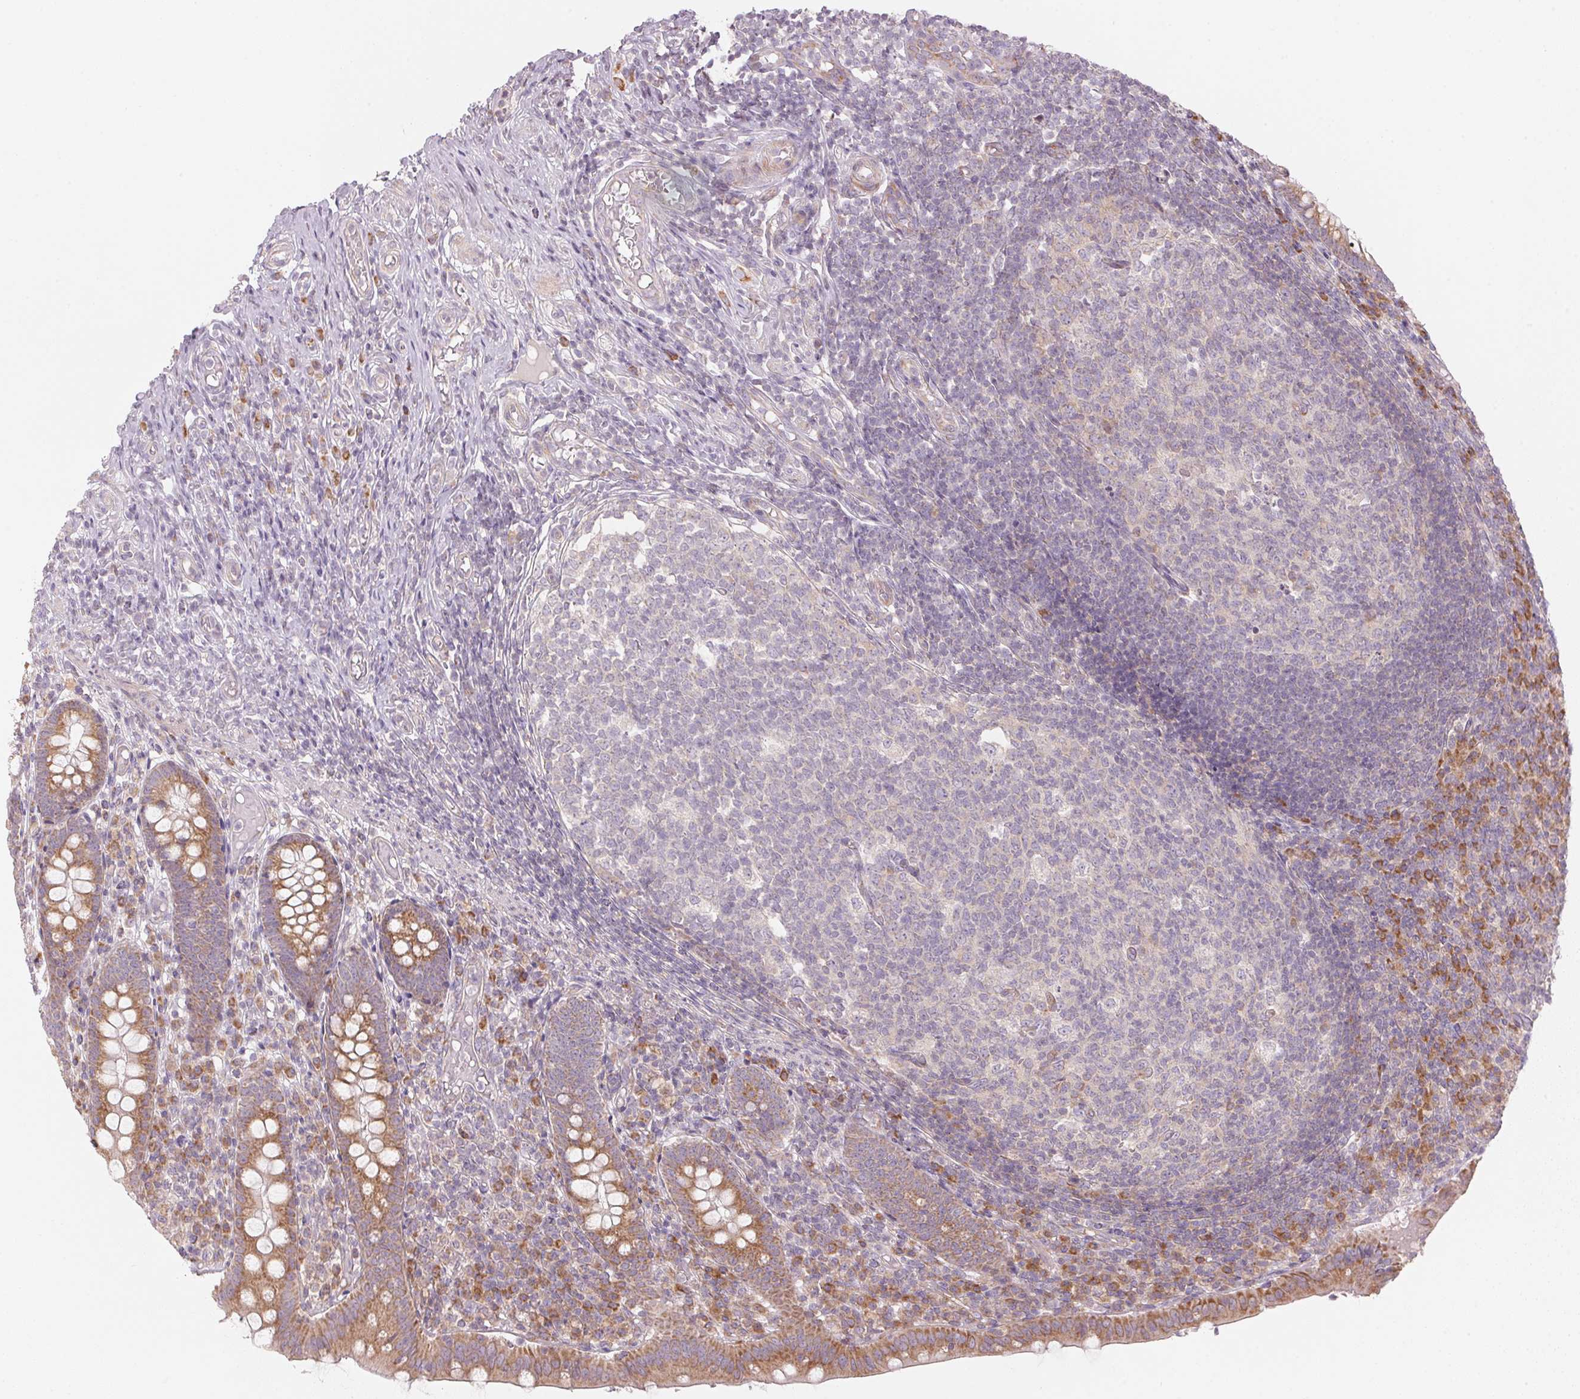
{"staining": {"intensity": "moderate", "quantity": ">75%", "location": "cytoplasmic/membranous"}, "tissue": "appendix", "cell_type": "Glandular cells", "image_type": "normal", "snomed": [{"axis": "morphology", "description": "Normal tissue, NOS"}, {"axis": "topography", "description": "Appendix"}], "caption": "Immunohistochemistry (IHC) (DAB (3,3'-diaminobenzidine)) staining of normal human appendix displays moderate cytoplasmic/membranous protein expression in approximately >75% of glandular cells. The staining was performed using DAB to visualize the protein expression in brown, while the nuclei were stained in blue with hematoxylin (Magnification: 20x).", "gene": "BLOC1S2", "patient": {"sex": "male", "age": 18}}